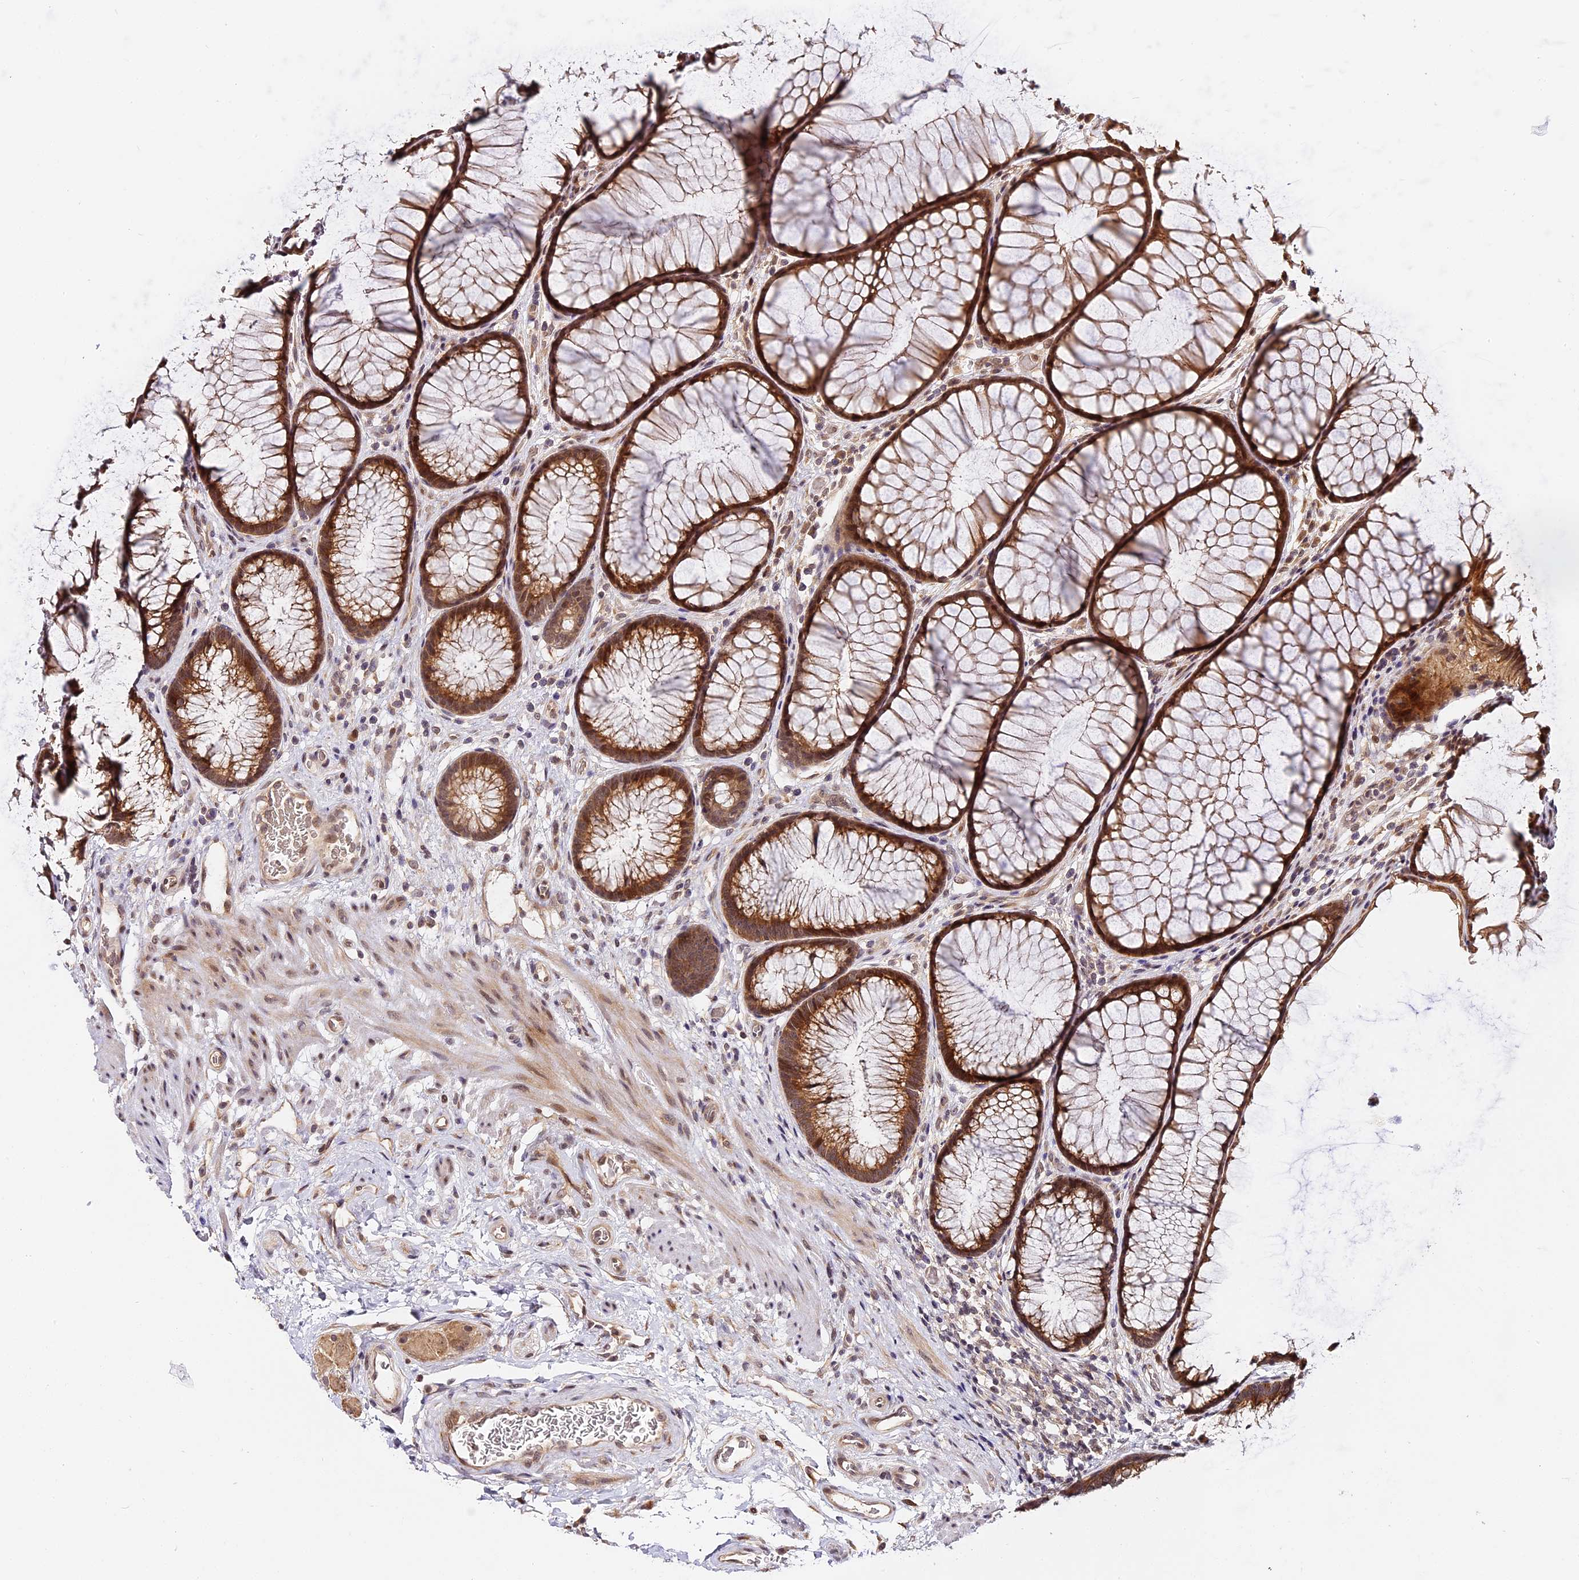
{"staining": {"intensity": "moderate", "quantity": ">75%", "location": "cytoplasmic/membranous,nuclear"}, "tissue": "colon", "cell_type": "Endothelial cells", "image_type": "normal", "snomed": [{"axis": "morphology", "description": "Normal tissue, NOS"}, {"axis": "topography", "description": "Colon"}], "caption": "Endothelial cells show moderate cytoplasmic/membranous,nuclear positivity in approximately >75% of cells in unremarkable colon.", "gene": "IMPACT", "patient": {"sex": "female", "age": 82}}